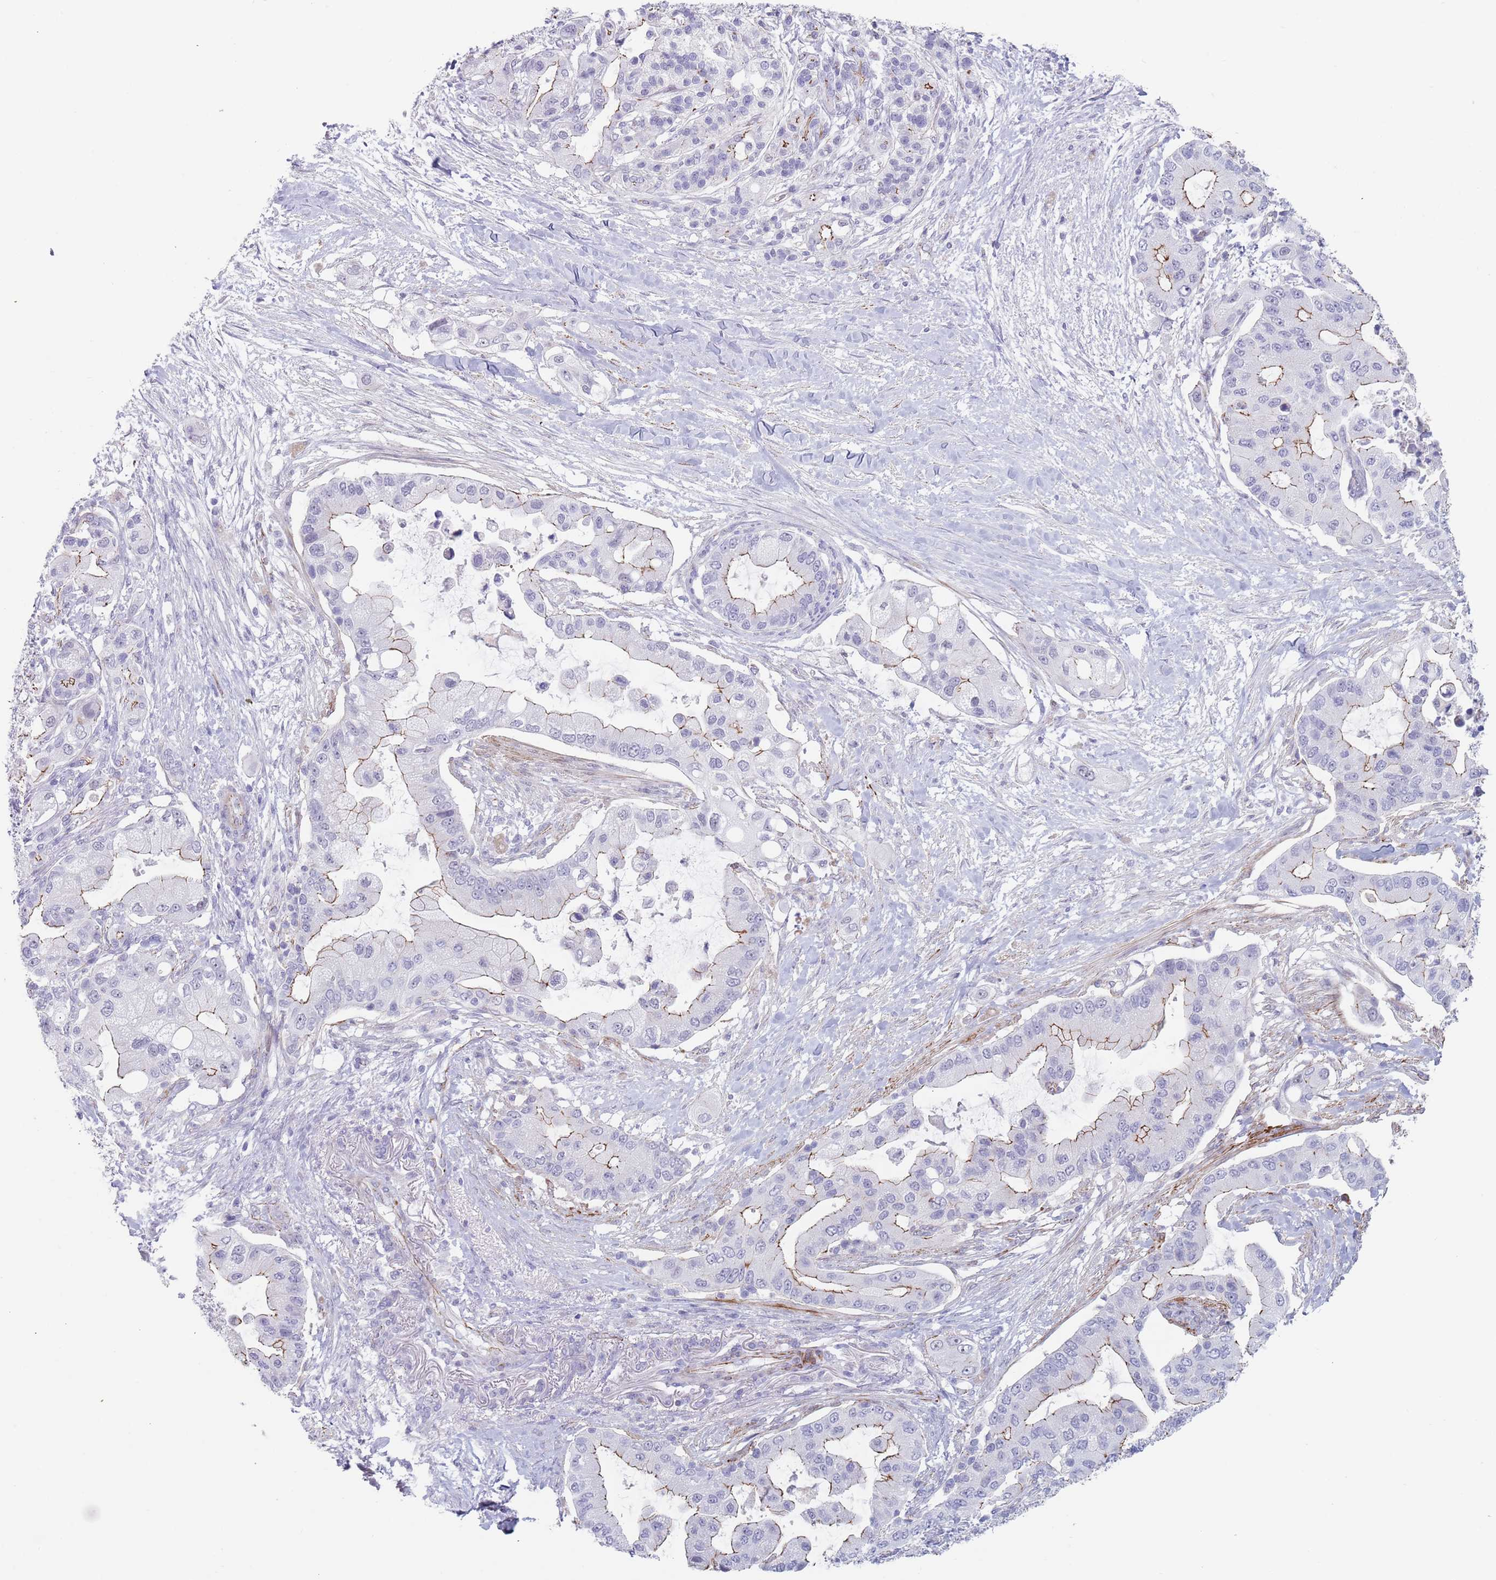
{"staining": {"intensity": "moderate", "quantity": "<25%", "location": "cytoplasmic/membranous"}, "tissue": "pancreatic cancer", "cell_type": "Tumor cells", "image_type": "cancer", "snomed": [{"axis": "morphology", "description": "Adenocarcinoma, NOS"}, {"axis": "topography", "description": "Pancreas"}], "caption": "An immunohistochemistry photomicrograph of tumor tissue is shown. Protein staining in brown labels moderate cytoplasmic/membranous positivity in adenocarcinoma (pancreatic) within tumor cells.", "gene": "OR5A2", "patient": {"sex": "male", "age": 57}}